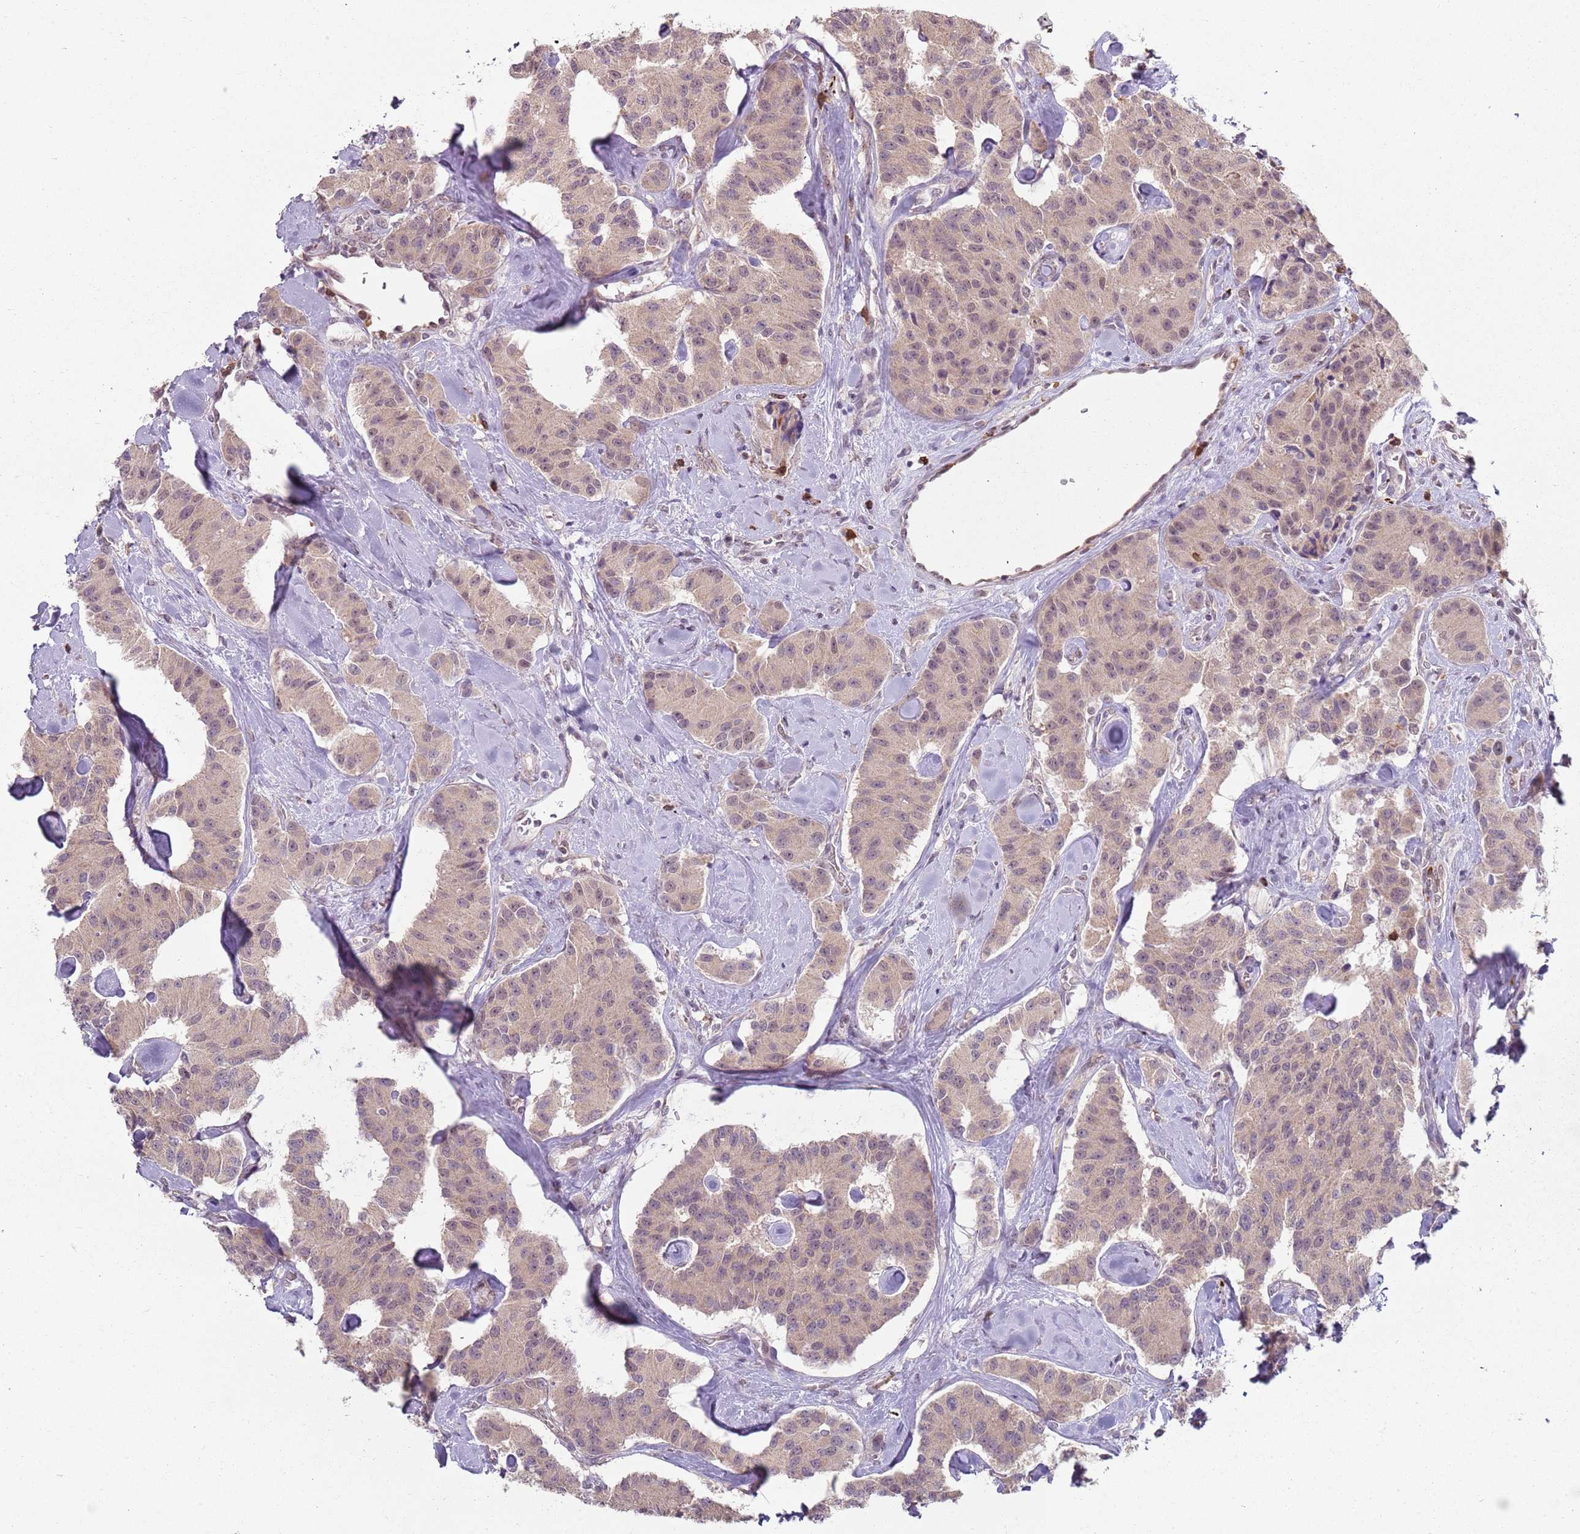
{"staining": {"intensity": "weak", "quantity": ">75%", "location": "cytoplasmic/membranous"}, "tissue": "carcinoid", "cell_type": "Tumor cells", "image_type": "cancer", "snomed": [{"axis": "morphology", "description": "Carcinoid, malignant, NOS"}, {"axis": "topography", "description": "Pancreas"}], "caption": "Protein expression analysis of malignant carcinoid displays weak cytoplasmic/membranous positivity in approximately >75% of tumor cells.", "gene": "SMARCAL1", "patient": {"sex": "male", "age": 41}}